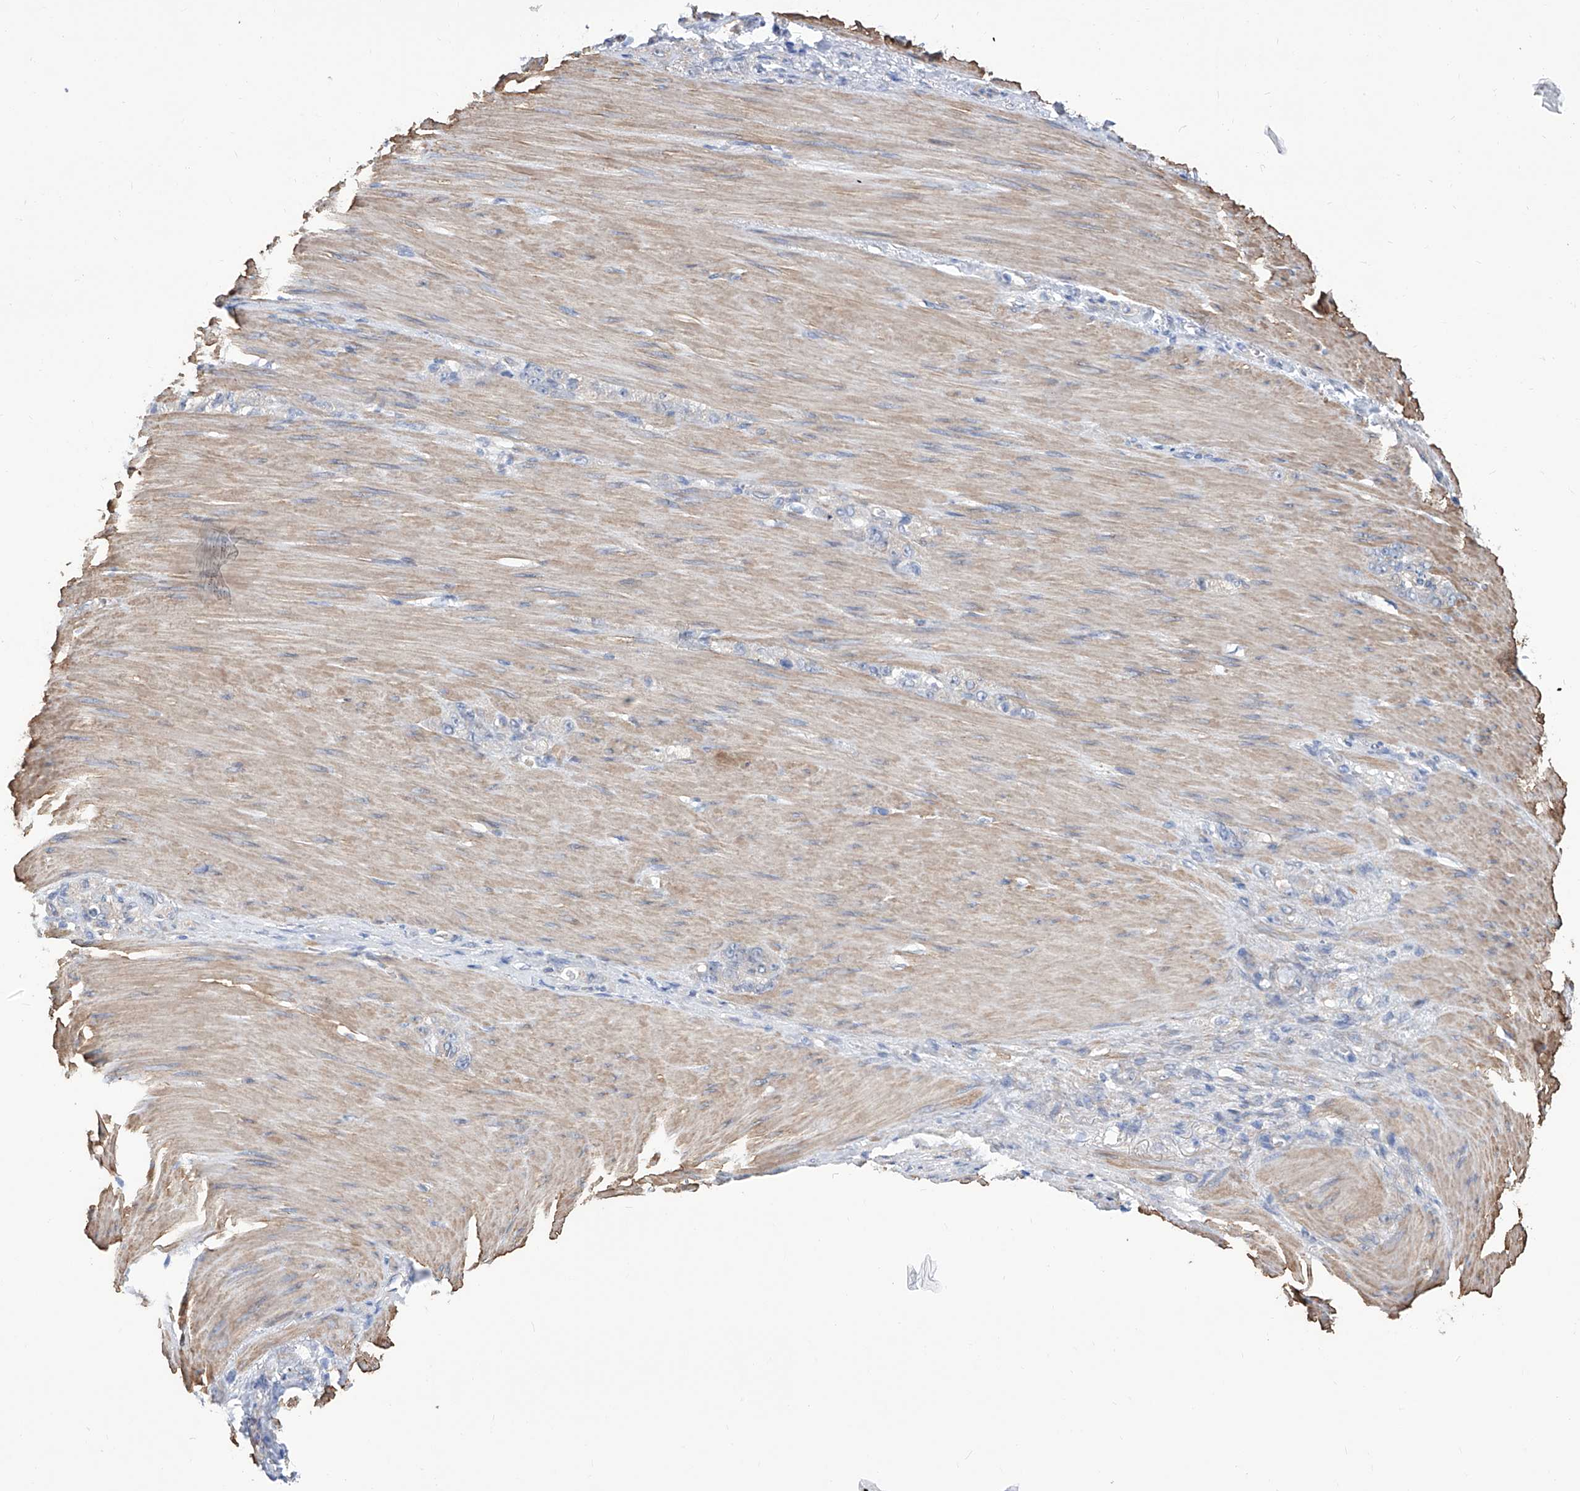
{"staining": {"intensity": "negative", "quantity": "none", "location": "none"}, "tissue": "stomach cancer", "cell_type": "Tumor cells", "image_type": "cancer", "snomed": [{"axis": "morphology", "description": "Normal tissue, NOS"}, {"axis": "morphology", "description": "Adenocarcinoma, NOS"}, {"axis": "topography", "description": "Stomach"}], "caption": "The image exhibits no significant expression in tumor cells of stomach cancer (adenocarcinoma). (Stains: DAB immunohistochemistry (IHC) with hematoxylin counter stain, Microscopy: brightfield microscopy at high magnification).", "gene": "SMS", "patient": {"sex": "male", "age": 82}}